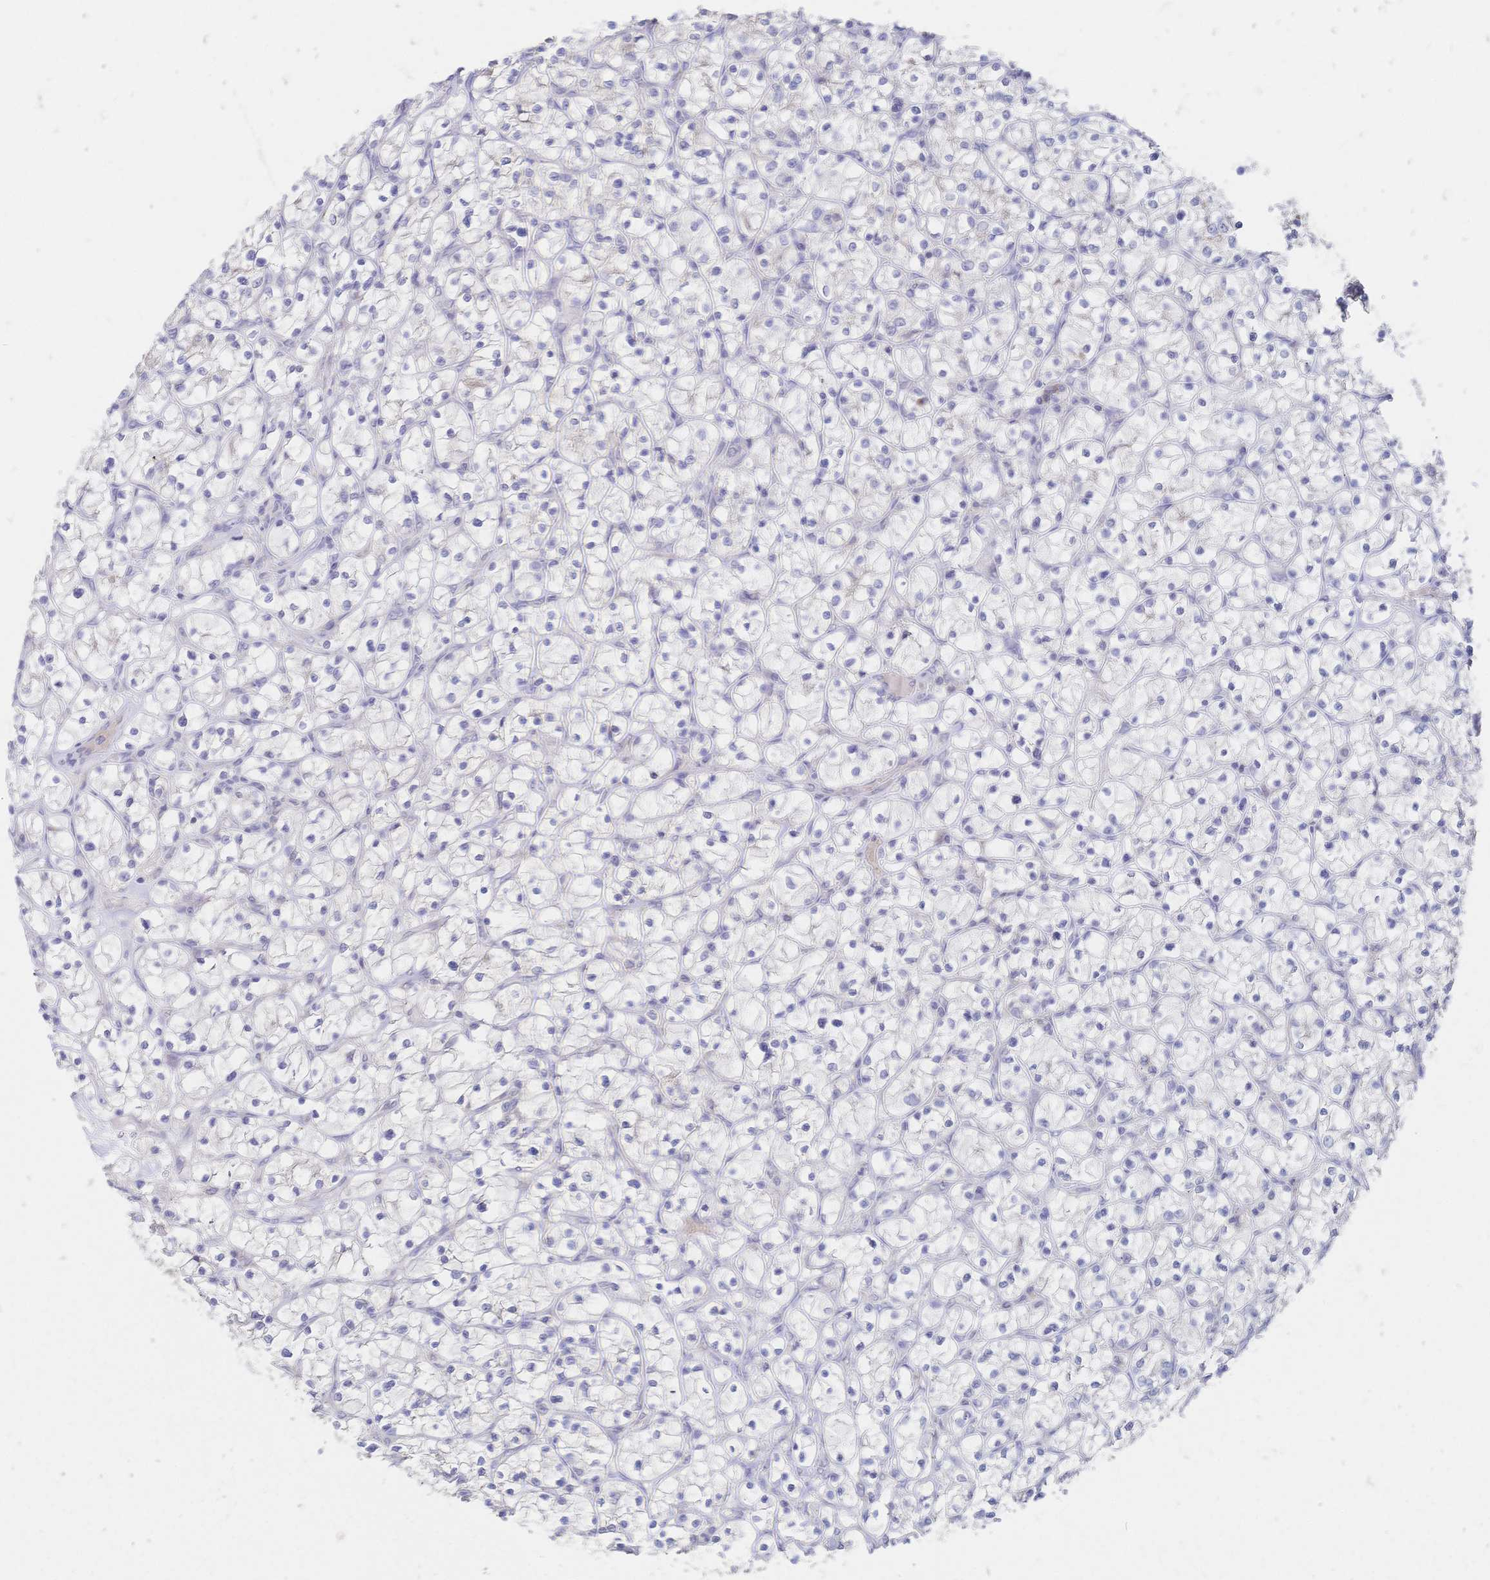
{"staining": {"intensity": "negative", "quantity": "none", "location": "none"}, "tissue": "renal cancer", "cell_type": "Tumor cells", "image_type": "cancer", "snomed": [{"axis": "morphology", "description": "Adenocarcinoma, NOS"}, {"axis": "topography", "description": "Kidney"}], "caption": "Histopathology image shows no significant protein positivity in tumor cells of renal cancer (adenocarcinoma). Nuclei are stained in blue.", "gene": "VWC2L", "patient": {"sex": "female", "age": 64}}